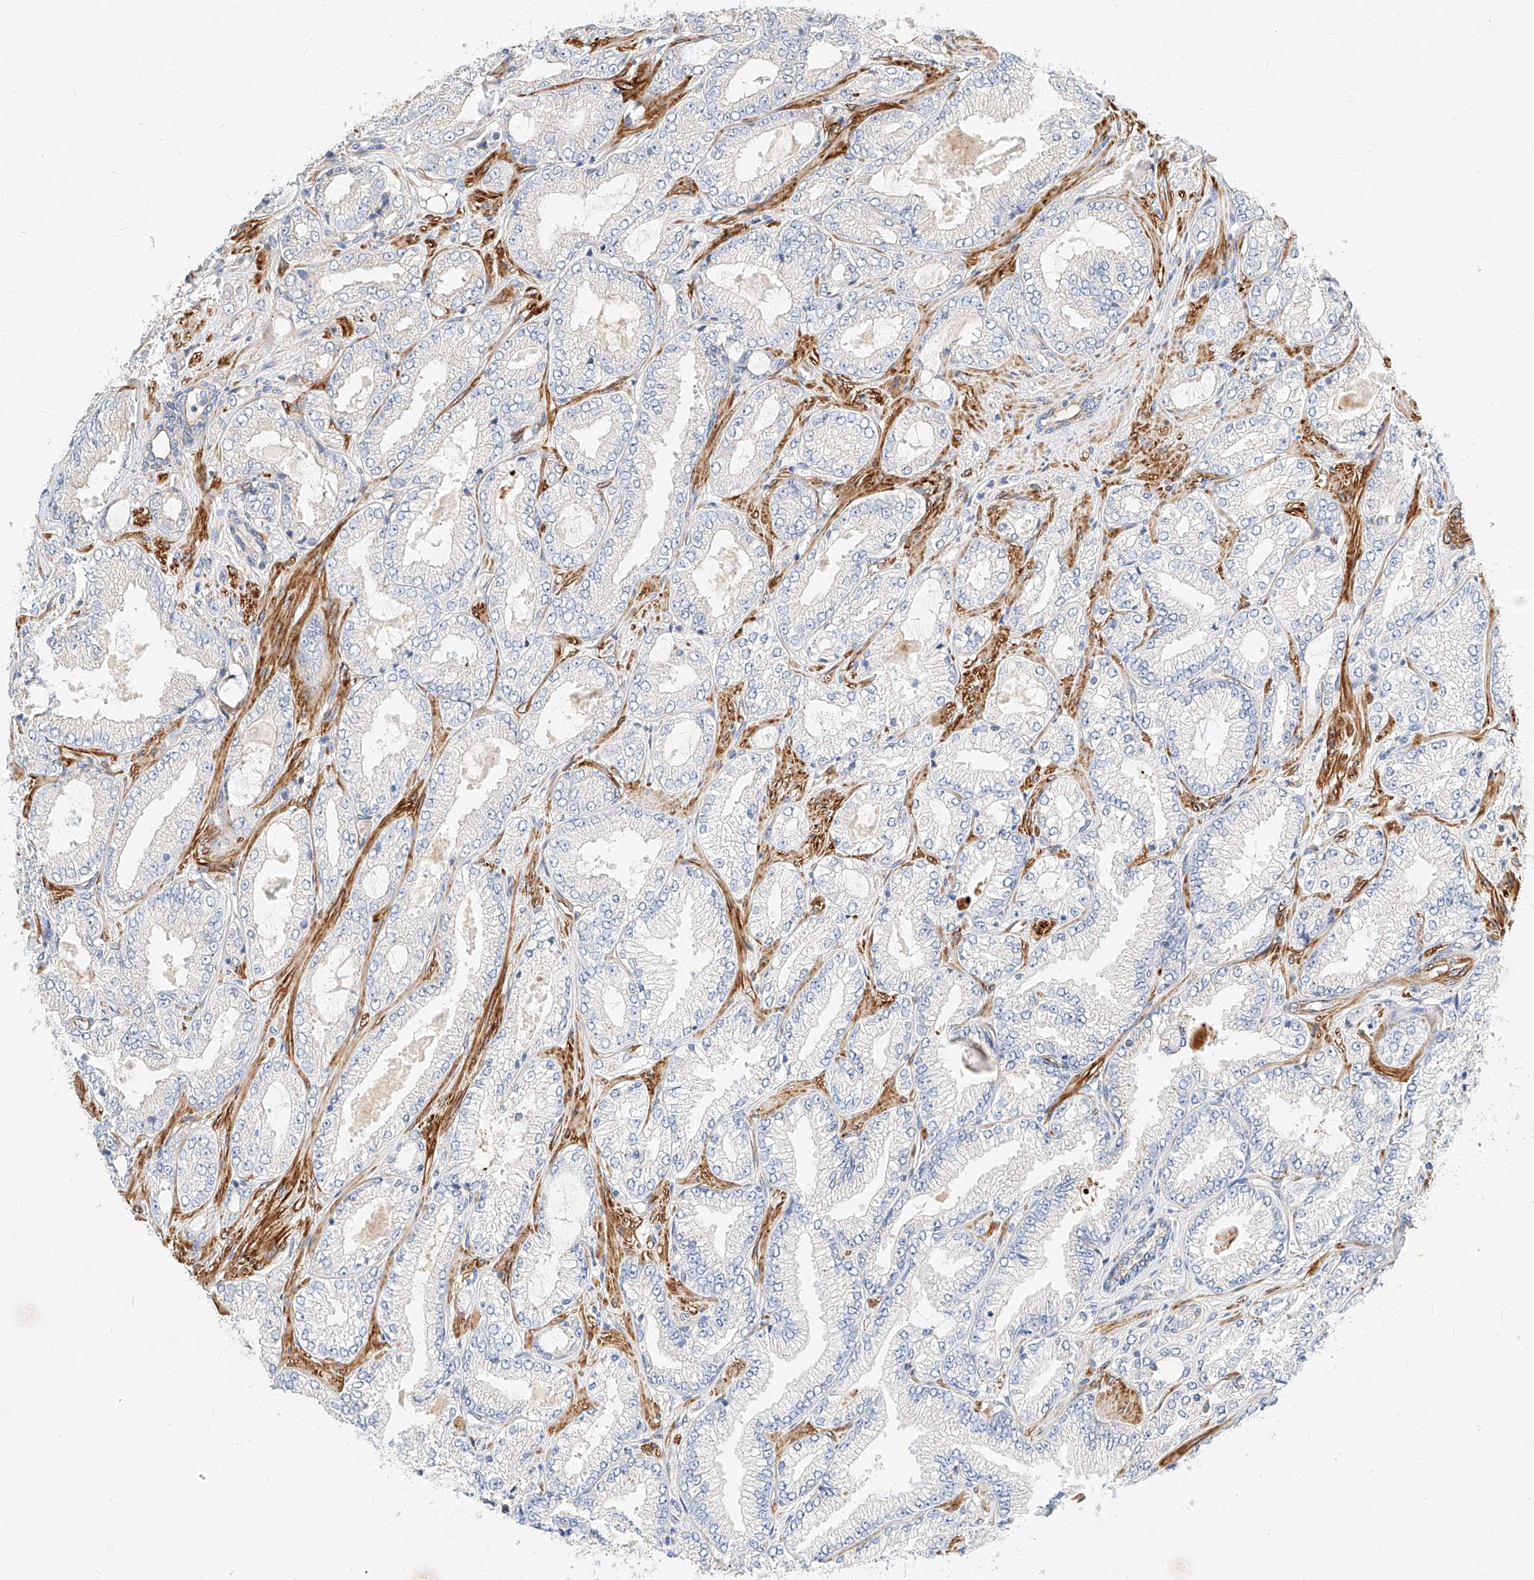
{"staining": {"intensity": "negative", "quantity": "none", "location": "none"}, "tissue": "prostate cancer", "cell_type": "Tumor cells", "image_type": "cancer", "snomed": [{"axis": "morphology", "description": "Adenocarcinoma, High grade"}, {"axis": "topography", "description": "Prostate"}], "caption": "Tumor cells are negative for protein expression in human prostate cancer (adenocarcinoma (high-grade)).", "gene": "KCNH5", "patient": {"sex": "male", "age": 71}}